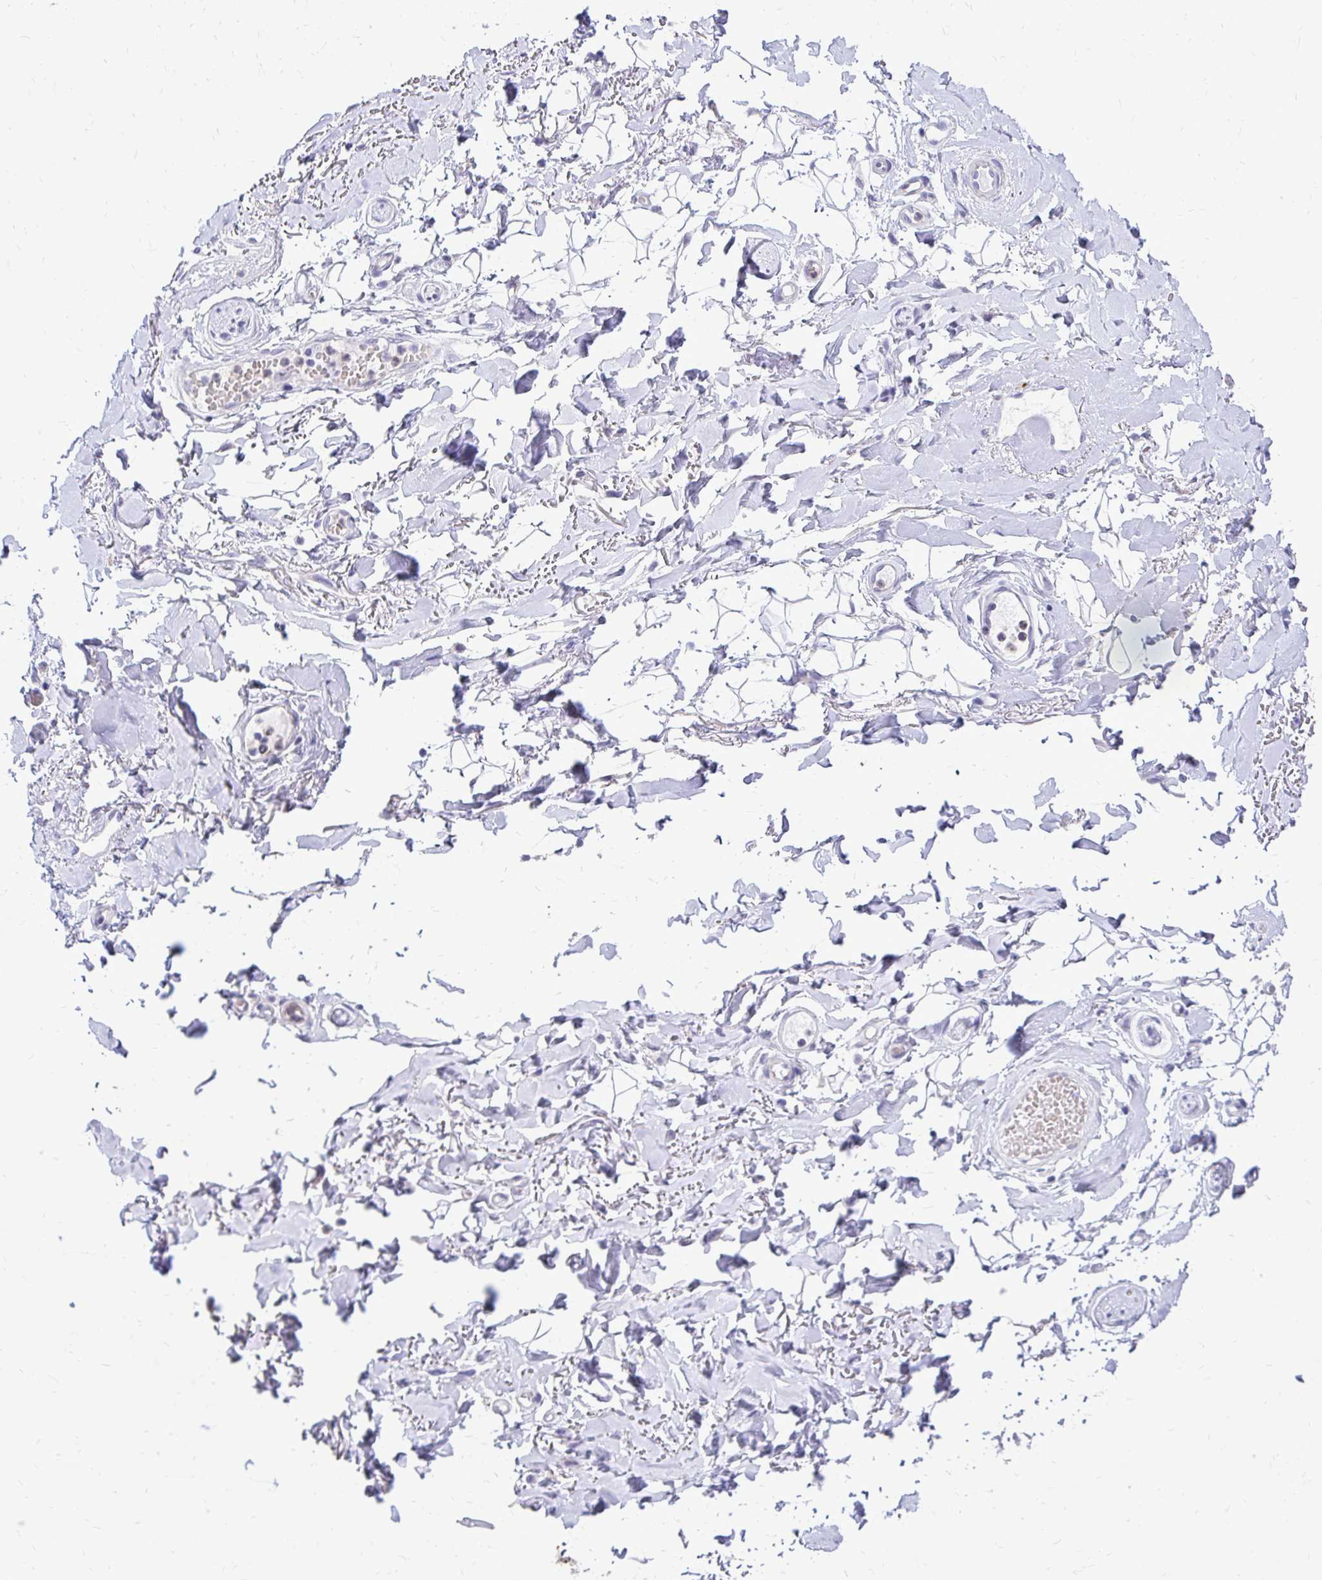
{"staining": {"intensity": "negative", "quantity": "none", "location": "none"}, "tissue": "adipose tissue", "cell_type": "Adipocytes", "image_type": "normal", "snomed": [{"axis": "morphology", "description": "Normal tissue, NOS"}, {"axis": "topography", "description": "Anal"}, {"axis": "topography", "description": "Peripheral nerve tissue"}], "caption": "Adipose tissue stained for a protein using immunohistochemistry (IHC) demonstrates no expression adipocytes.", "gene": "ZSWIM9", "patient": {"sex": "male", "age": 78}}